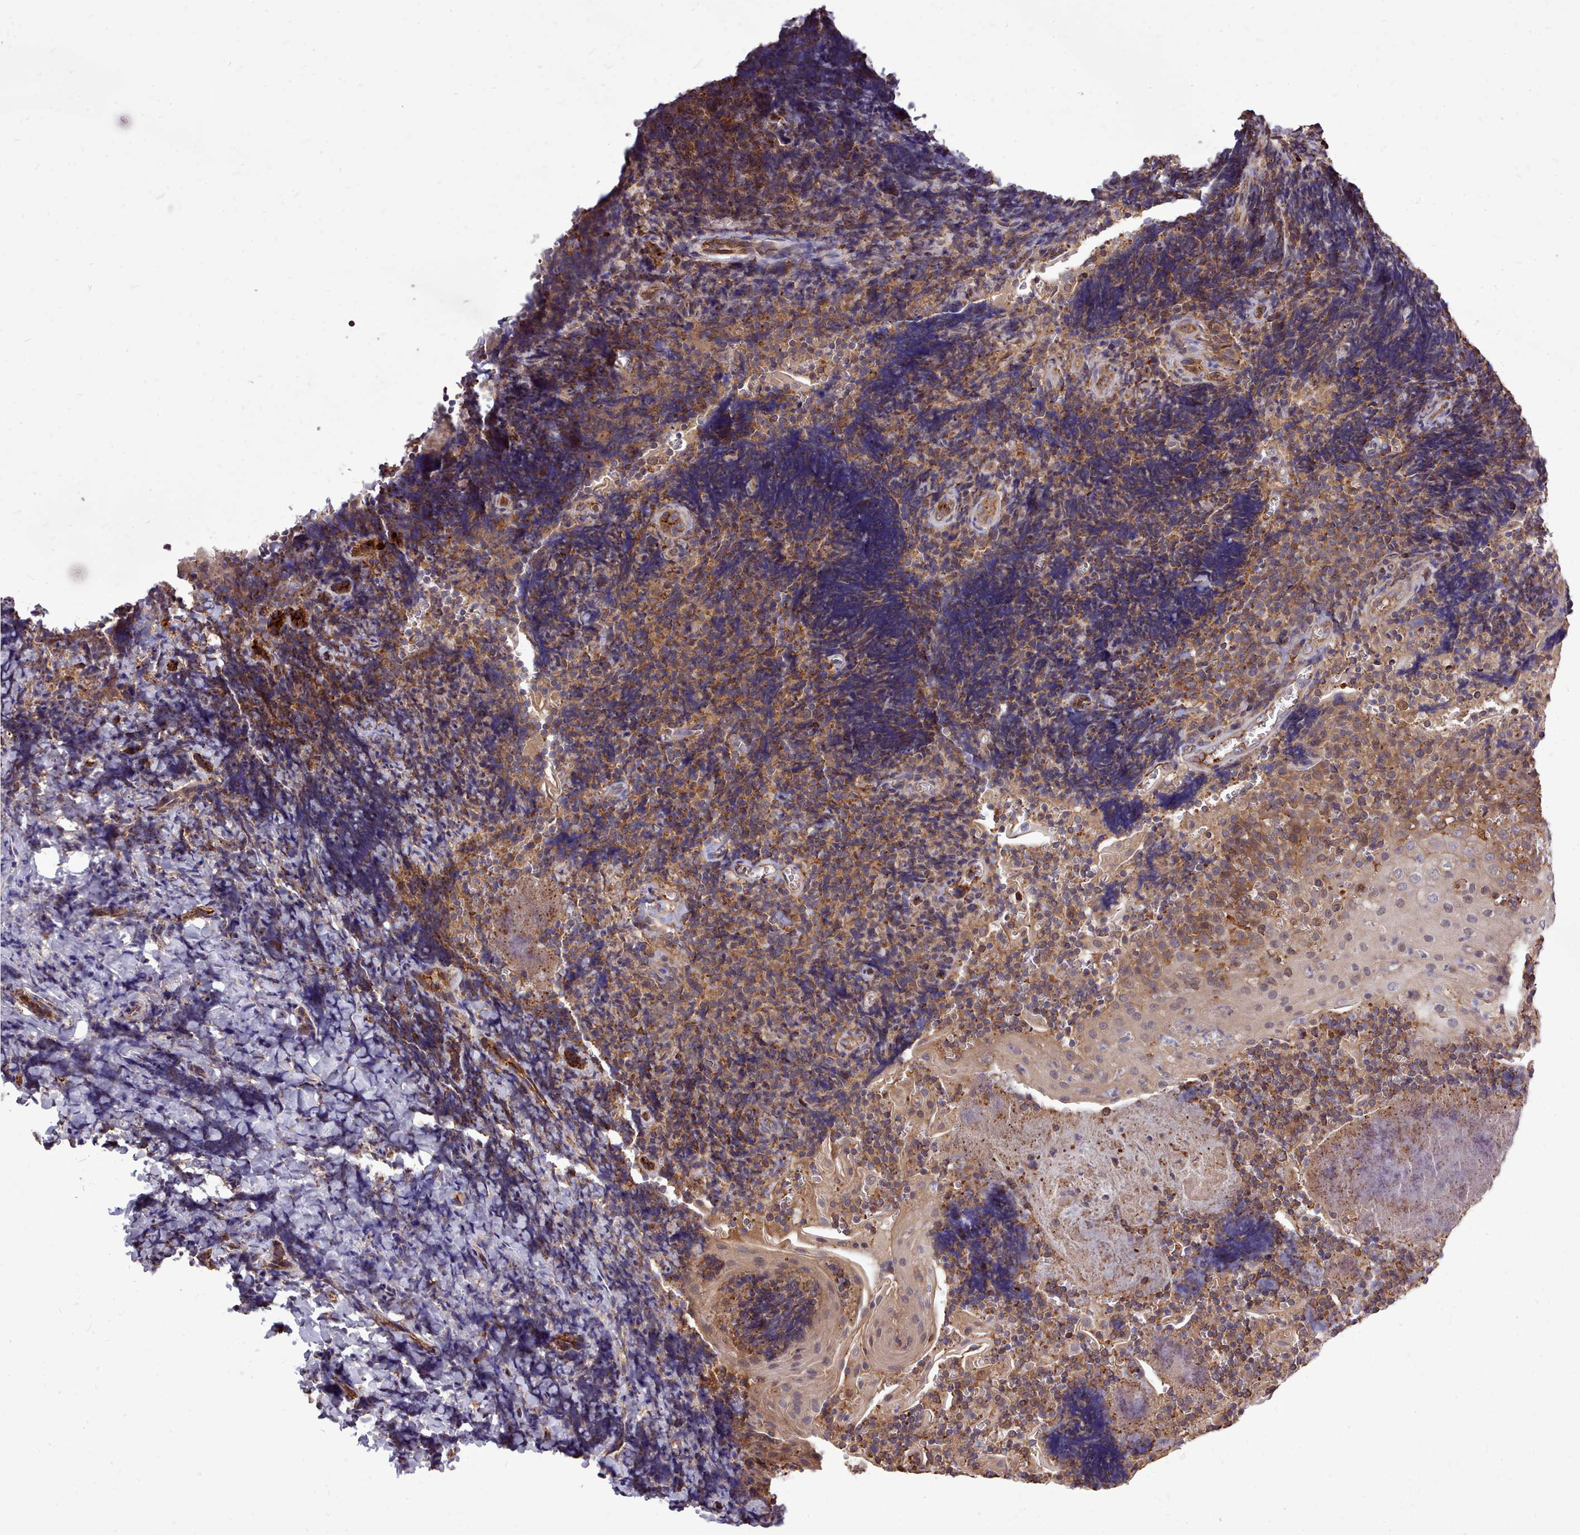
{"staining": {"intensity": "moderate", "quantity": ">75%", "location": "cytoplasmic/membranous"}, "tissue": "tonsil", "cell_type": "Germinal center cells", "image_type": "normal", "snomed": [{"axis": "morphology", "description": "Normal tissue, NOS"}, {"axis": "topography", "description": "Tonsil"}], "caption": "This image reveals immunohistochemistry (IHC) staining of normal tonsil, with medium moderate cytoplasmic/membranous expression in approximately >75% of germinal center cells.", "gene": "STUB1", "patient": {"sex": "male", "age": 27}}